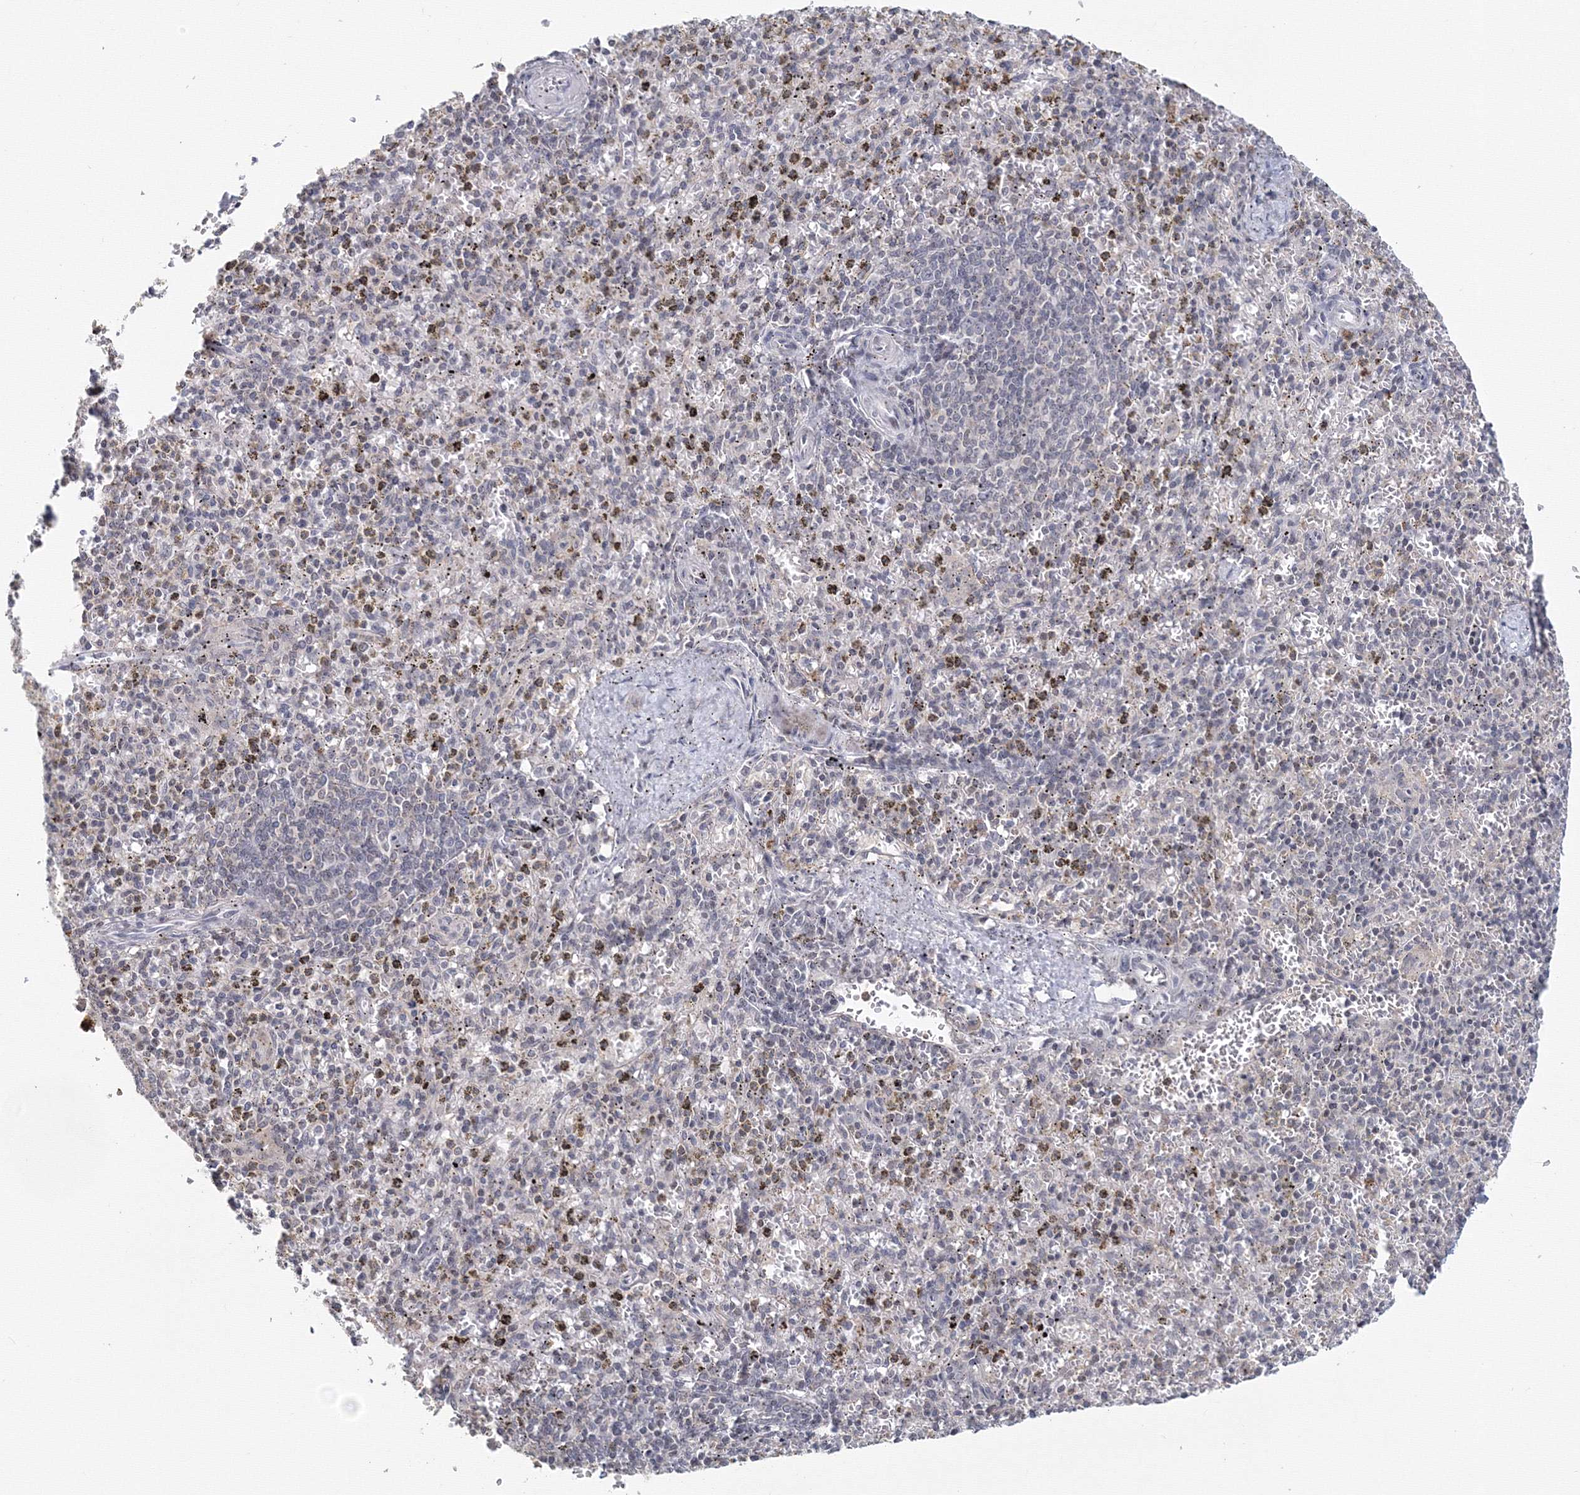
{"staining": {"intensity": "negative", "quantity": "none", "location": "none"}, "tissue": "spleen", "cell_type": "Cells in red pulp", "image_type": "normal", "snomed": [{"axis": "morphology", "description": "Normal tissue, NOS"}, {"axis": "topography", "description": "Spleen"}], "caption": "Immunohistochemistry (IHC) of benign human spleen displays no staining in cells in red pulp.", "gene": "SLC7A7", "patient": {"sex": "male", "age": 72}}